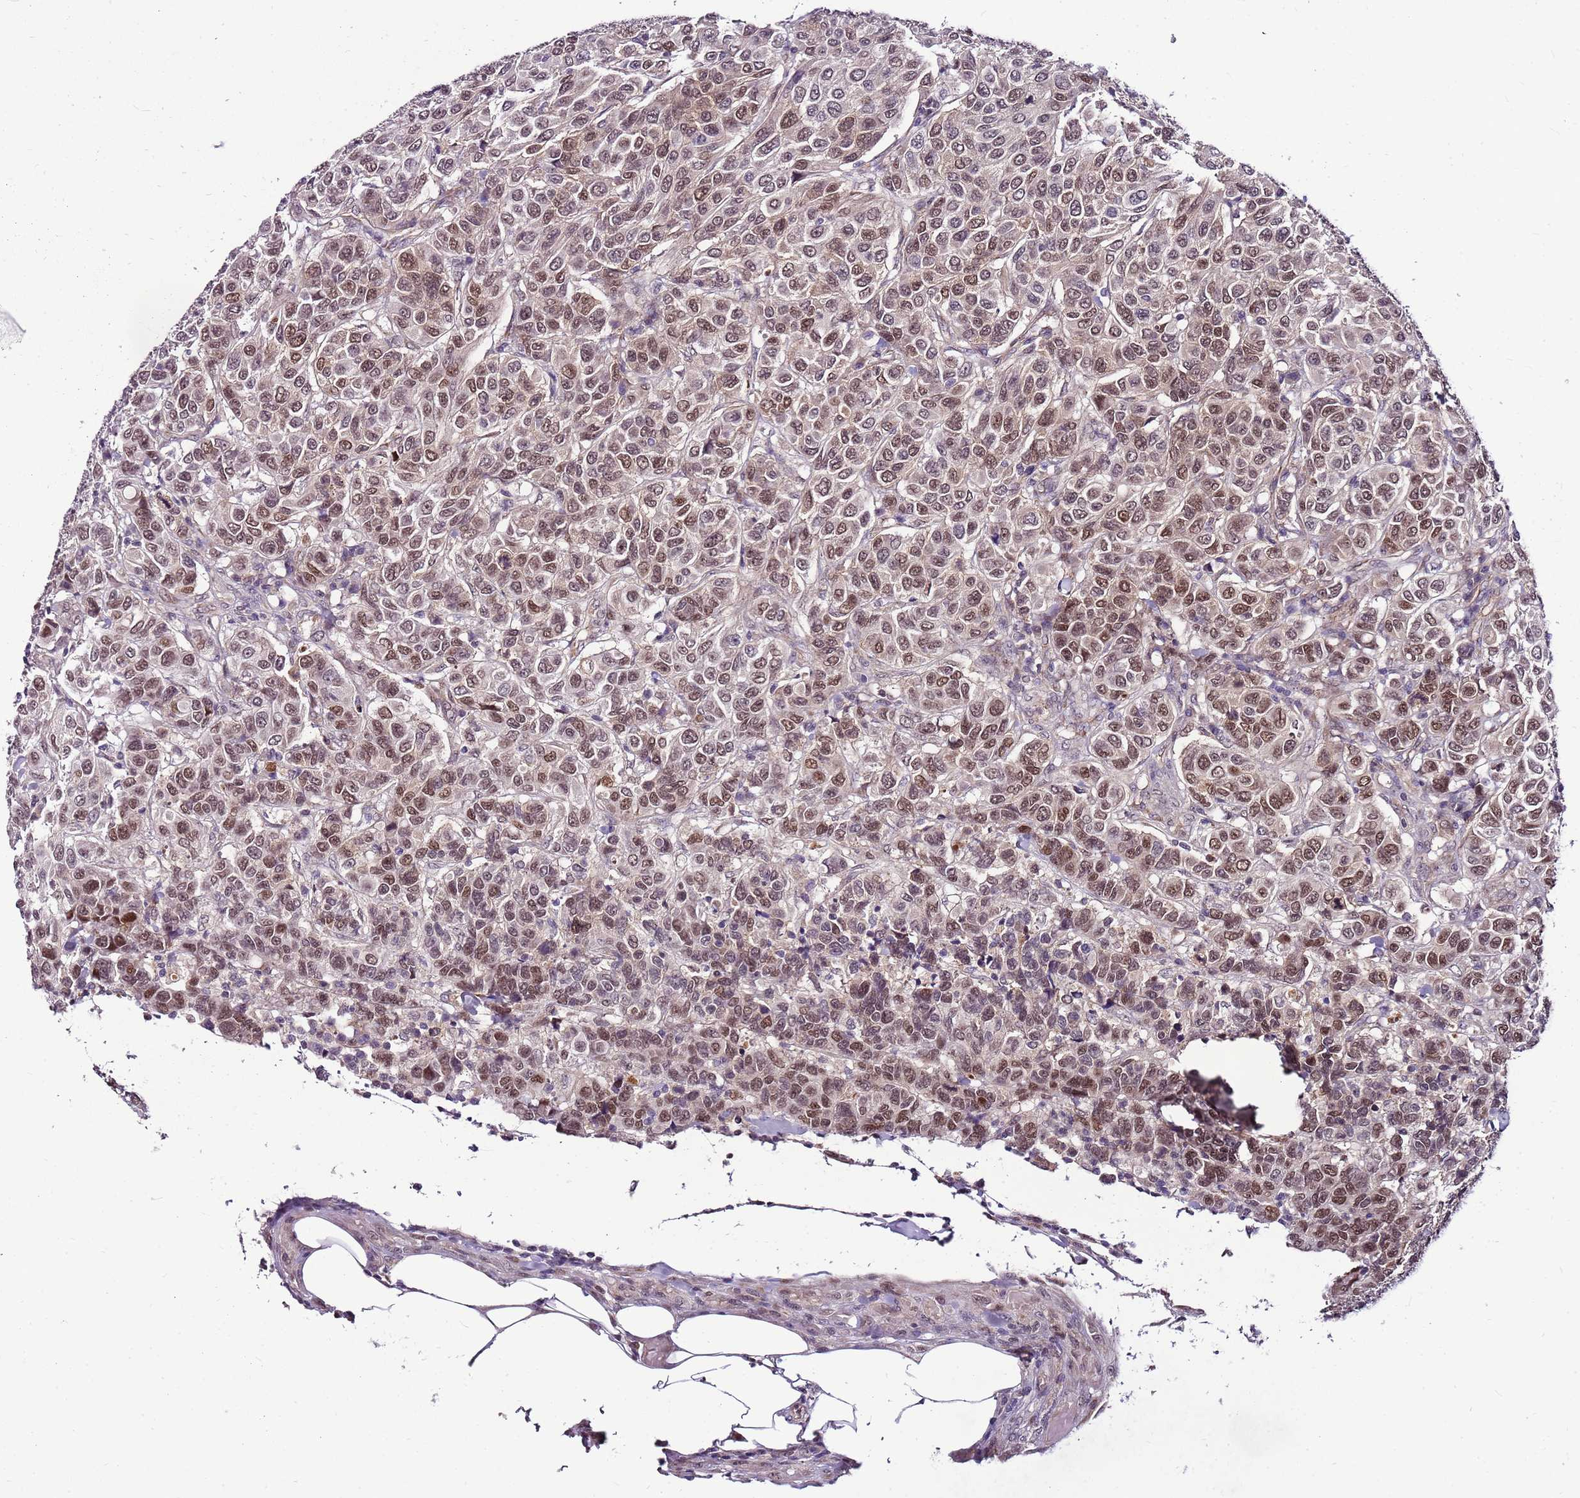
{"staining": {"intensity": "moderate", "quantity": ">75%", "location": "nuclear"}, "tissue": "breast cancer", "cell_type": "Tumor cells", "image_type": "cancer", "snomed": [{"axis": "morphology", "description": "Duct carcinoma"}, {"axis": "topography", "description": "Breast"}], "caption": "Immunohistochemistry histopathology image of human breast cancer stained for a protein (brown), which exhibits medium levels of moderate nuclear positivity in approximately >75% of tumor cells.", "gene": "POLE3", "patient": {"sex": "female", "age": 55}}